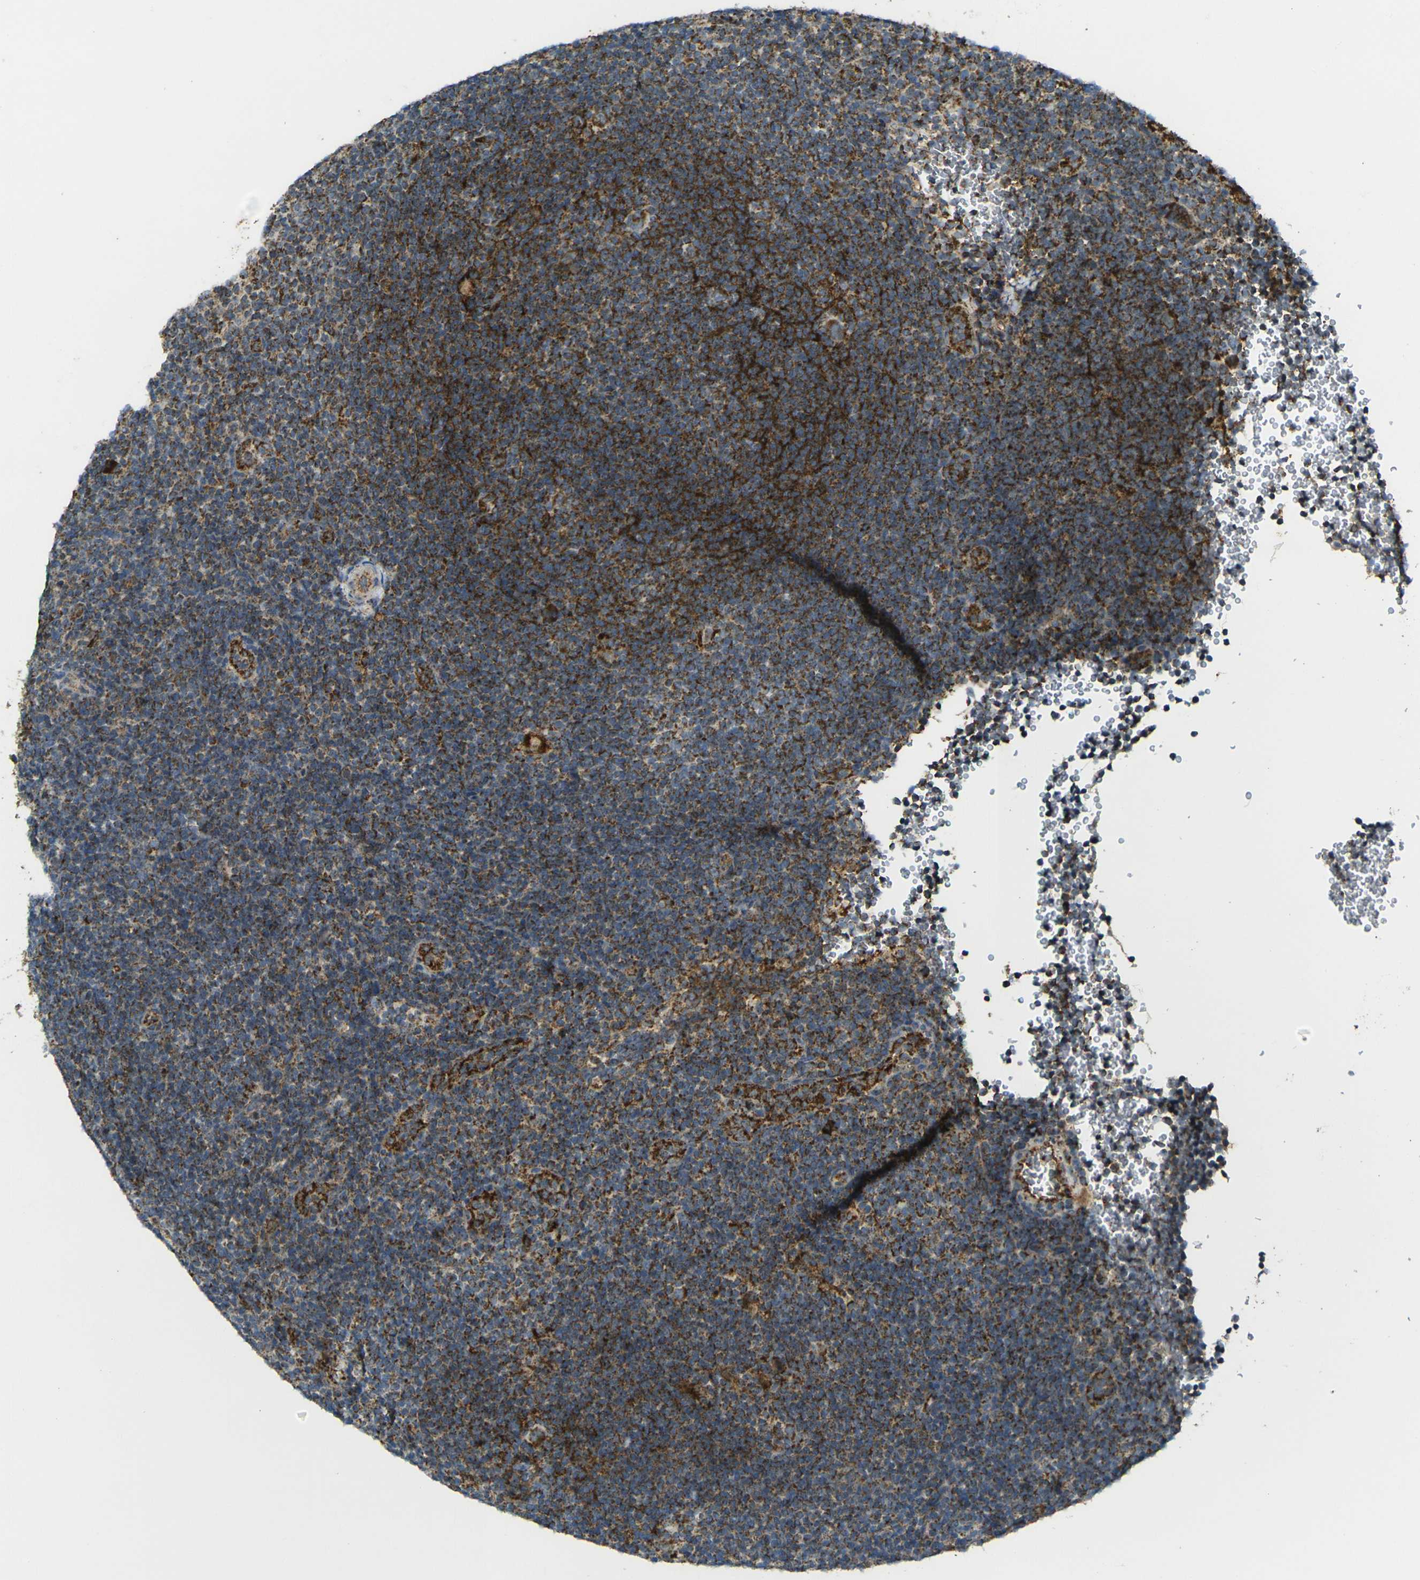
{"staining": {"intensity": "moderate", "quantity": ">75%", "location": "cytoplasmic/membranous"}, "tissue": "lymphoma", "cell_type": "Tumor cells", "image_type": "cancer", "snomed": [{"axis": "morphology", "description": "Hodgkin's disease, NOS"}, {"axis": "topography", "description": "Lymph node"}], "caption": "The histopathology image reveals staining of Hodgkin's disease, revealing moderate cytoplasmic/membranous protein positivity (brown color) within tumor cells. Immunohistochemistry (ihc) stains the protein of interest in brown and the nuclei are stained blue.", "gene": "IGF1R", "patient": {"sex": "female", "age": 57}}